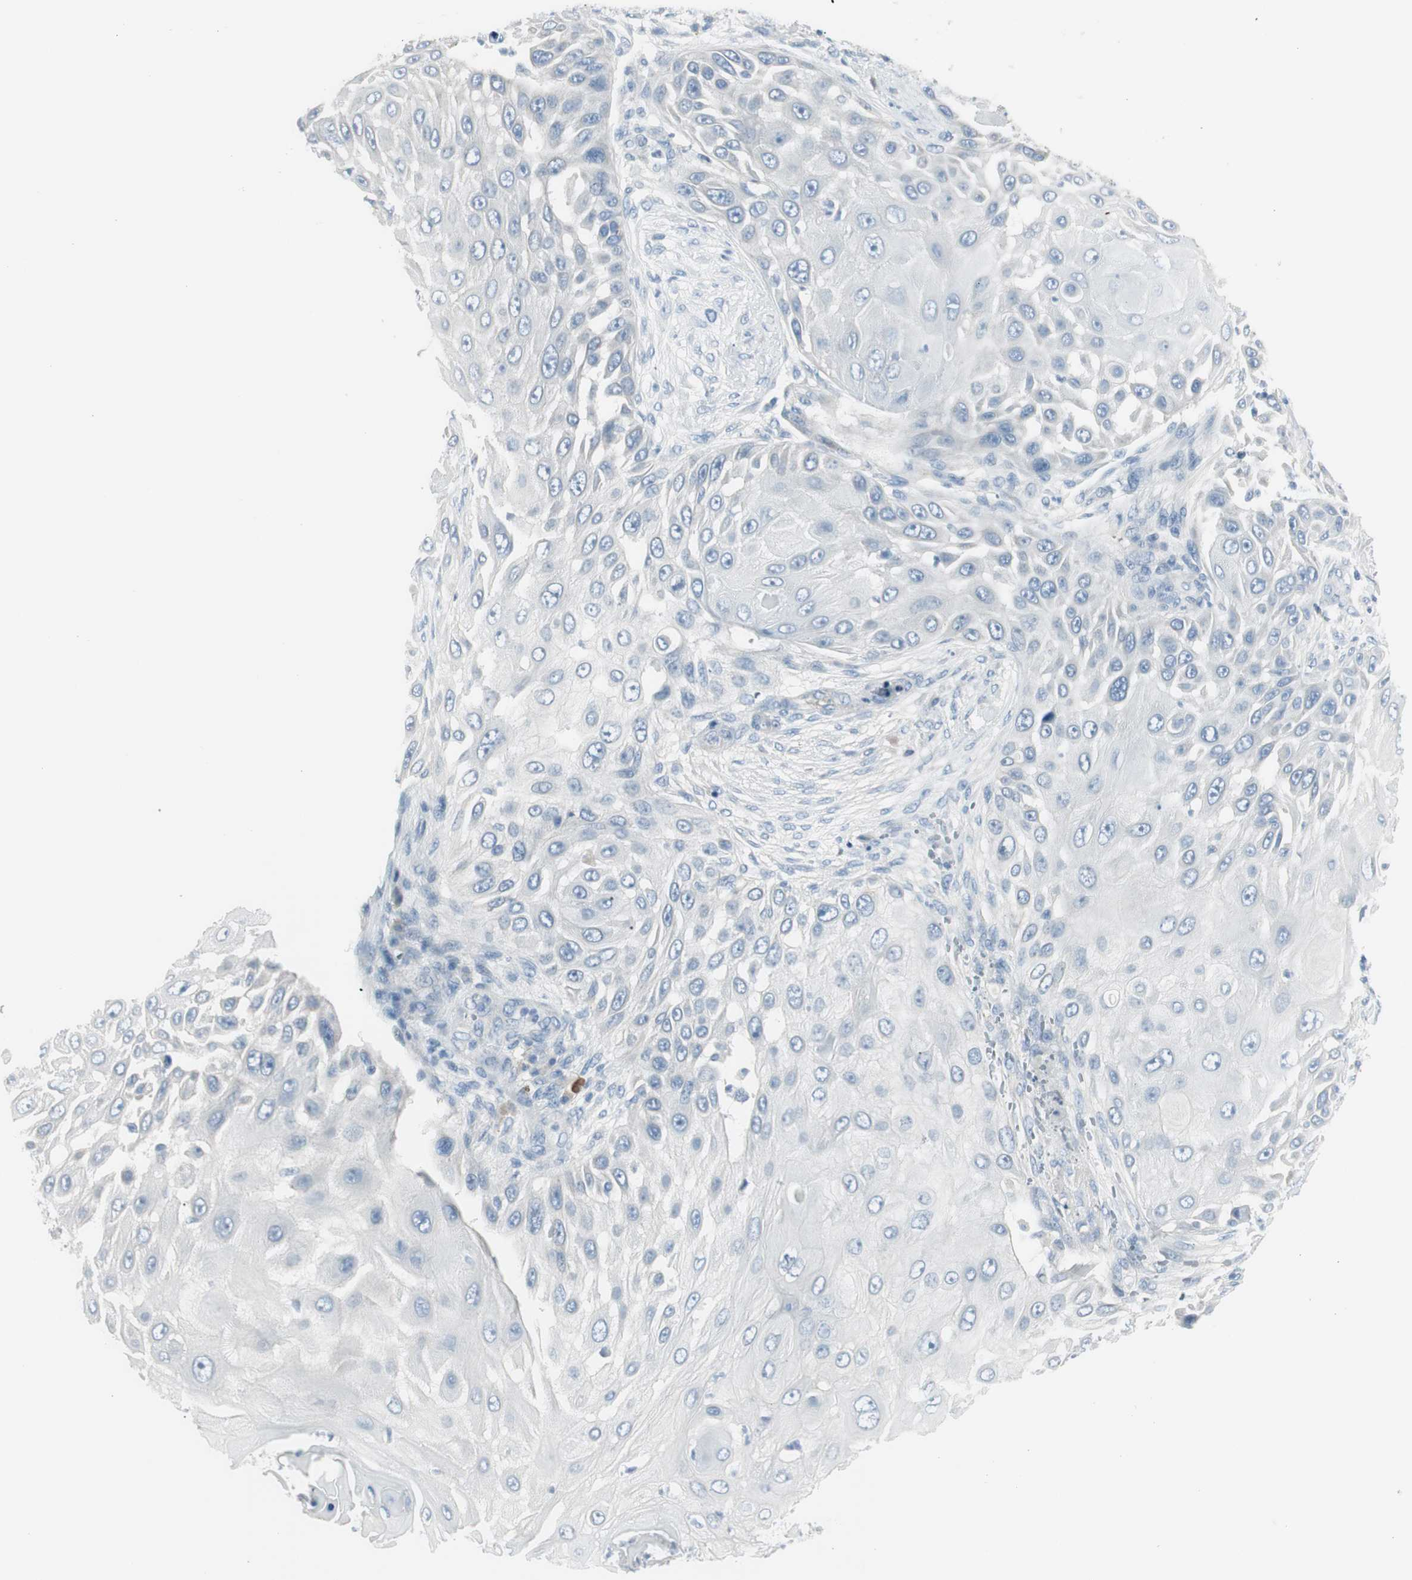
{"staining": {"intensity": "negative", "quantity": "none", "location": "none"}, "tissue": "skin cancer", "cell_type": "Tumor cells", "image_type": "cancer", "snomed": [{"axis": "morphology", "description": "Squamous cell carcinoma, NOS"}, {"axis": "topography", "description": "Skin"}], "caption": "IHC micrograph of neoplastic tissue: squamous cell carcinoma (skin) stained with DAB reveals no significant protein staining in tumor cells.", "gene": "CACNA2D1", "patient": {"sex": "female", "age": 44}}